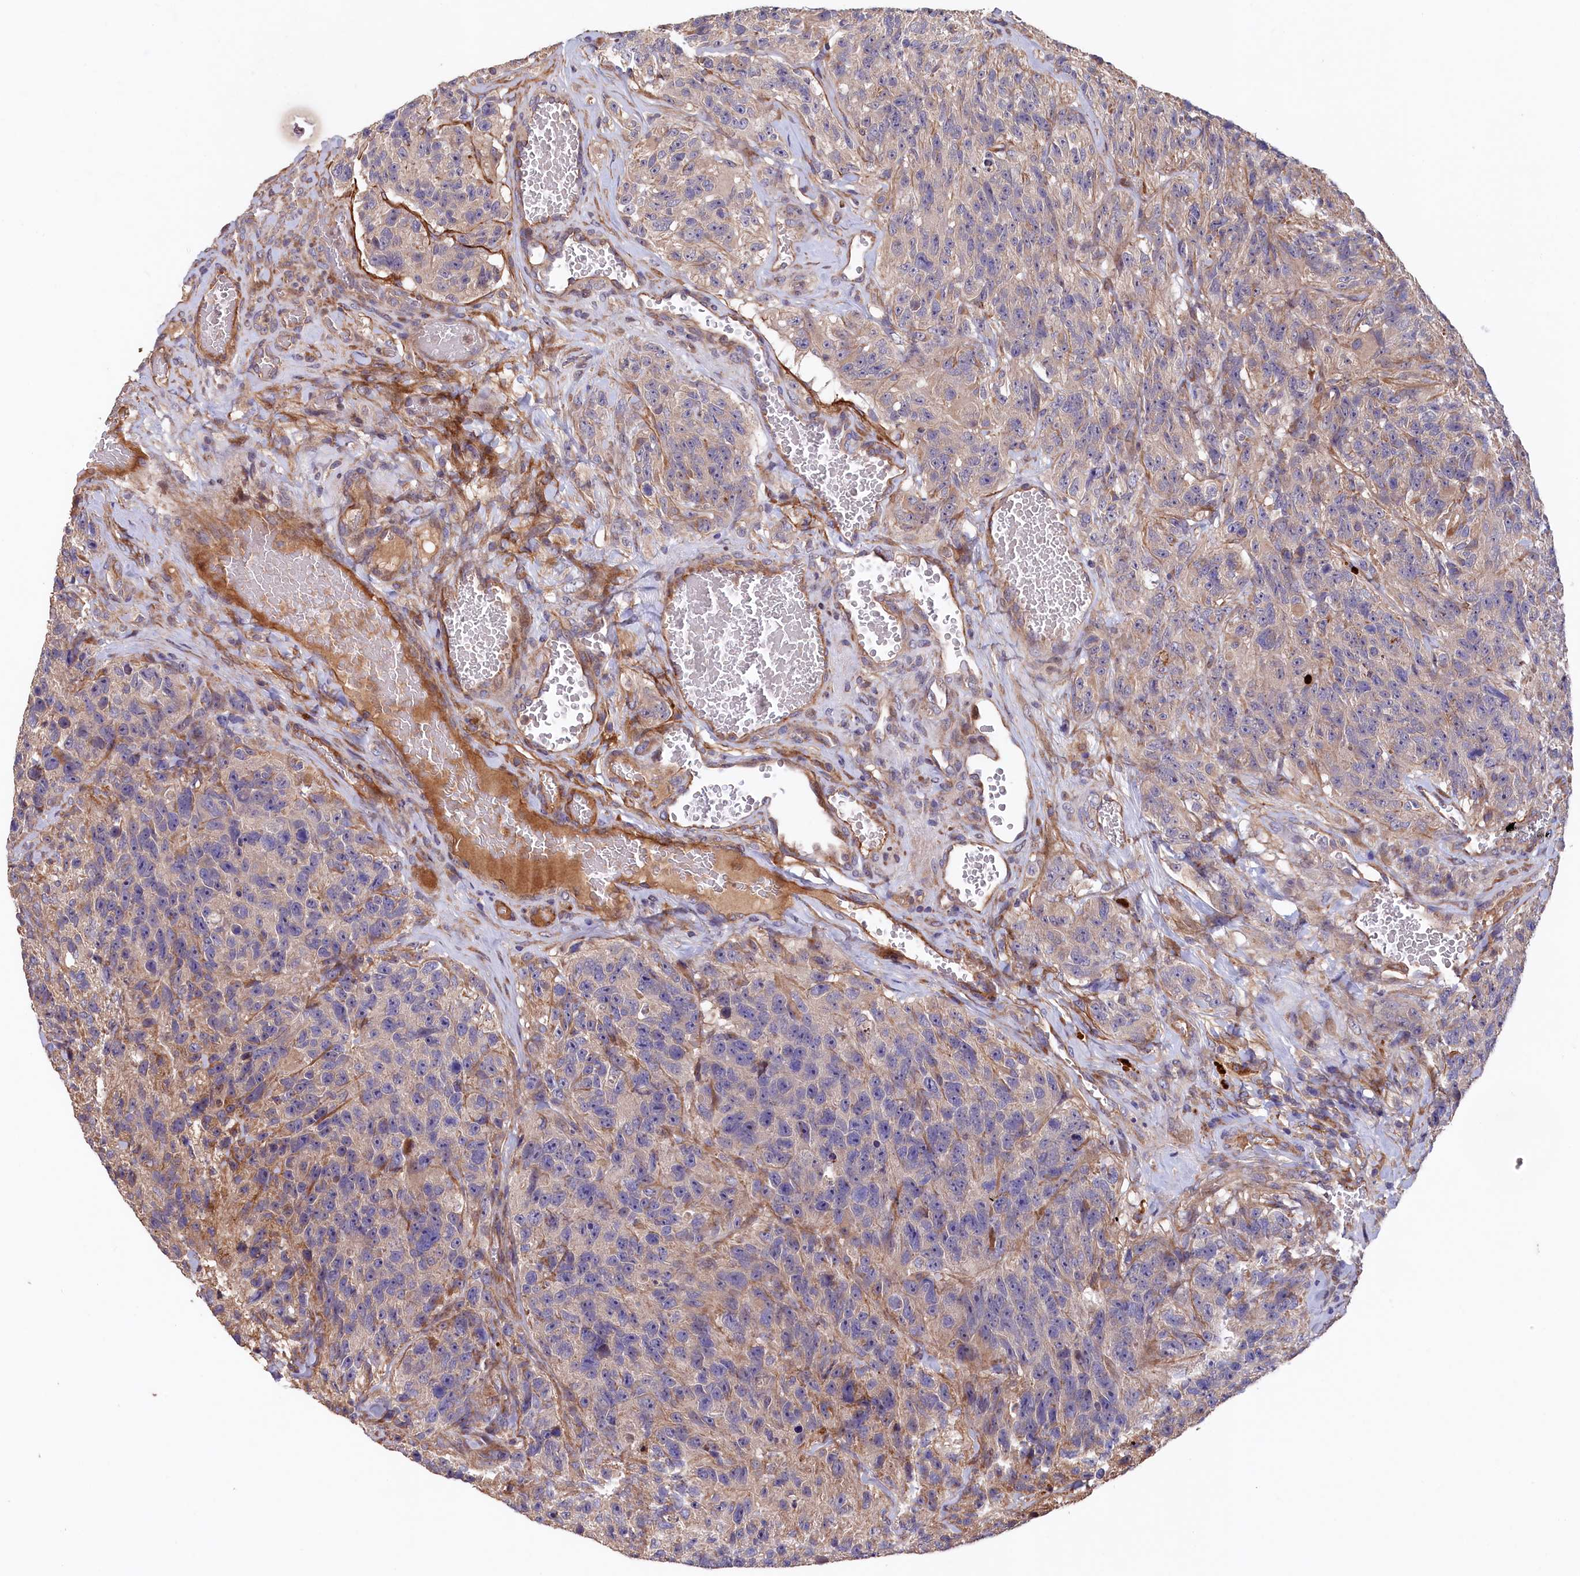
{"staining": {"intensity": "negative", "quantity": "none", "location": "none"}, "tissue": "glioma", "cell_type": "Tumor cells", "image_type": "cancer", "snomed": [{"axis": "morphology", "description": "Glioma, malignant, High grade"}, {"axis": "topography", "description": "Brain"}], "caption": "An image of glioma stained for a protein demonstrates no brown staining in tumor cells. (Immunohistochemistry, brightfield microscopy, high magnification).", "gene": "GREB1L", "patient": {"sex": "male", "age": 69}}